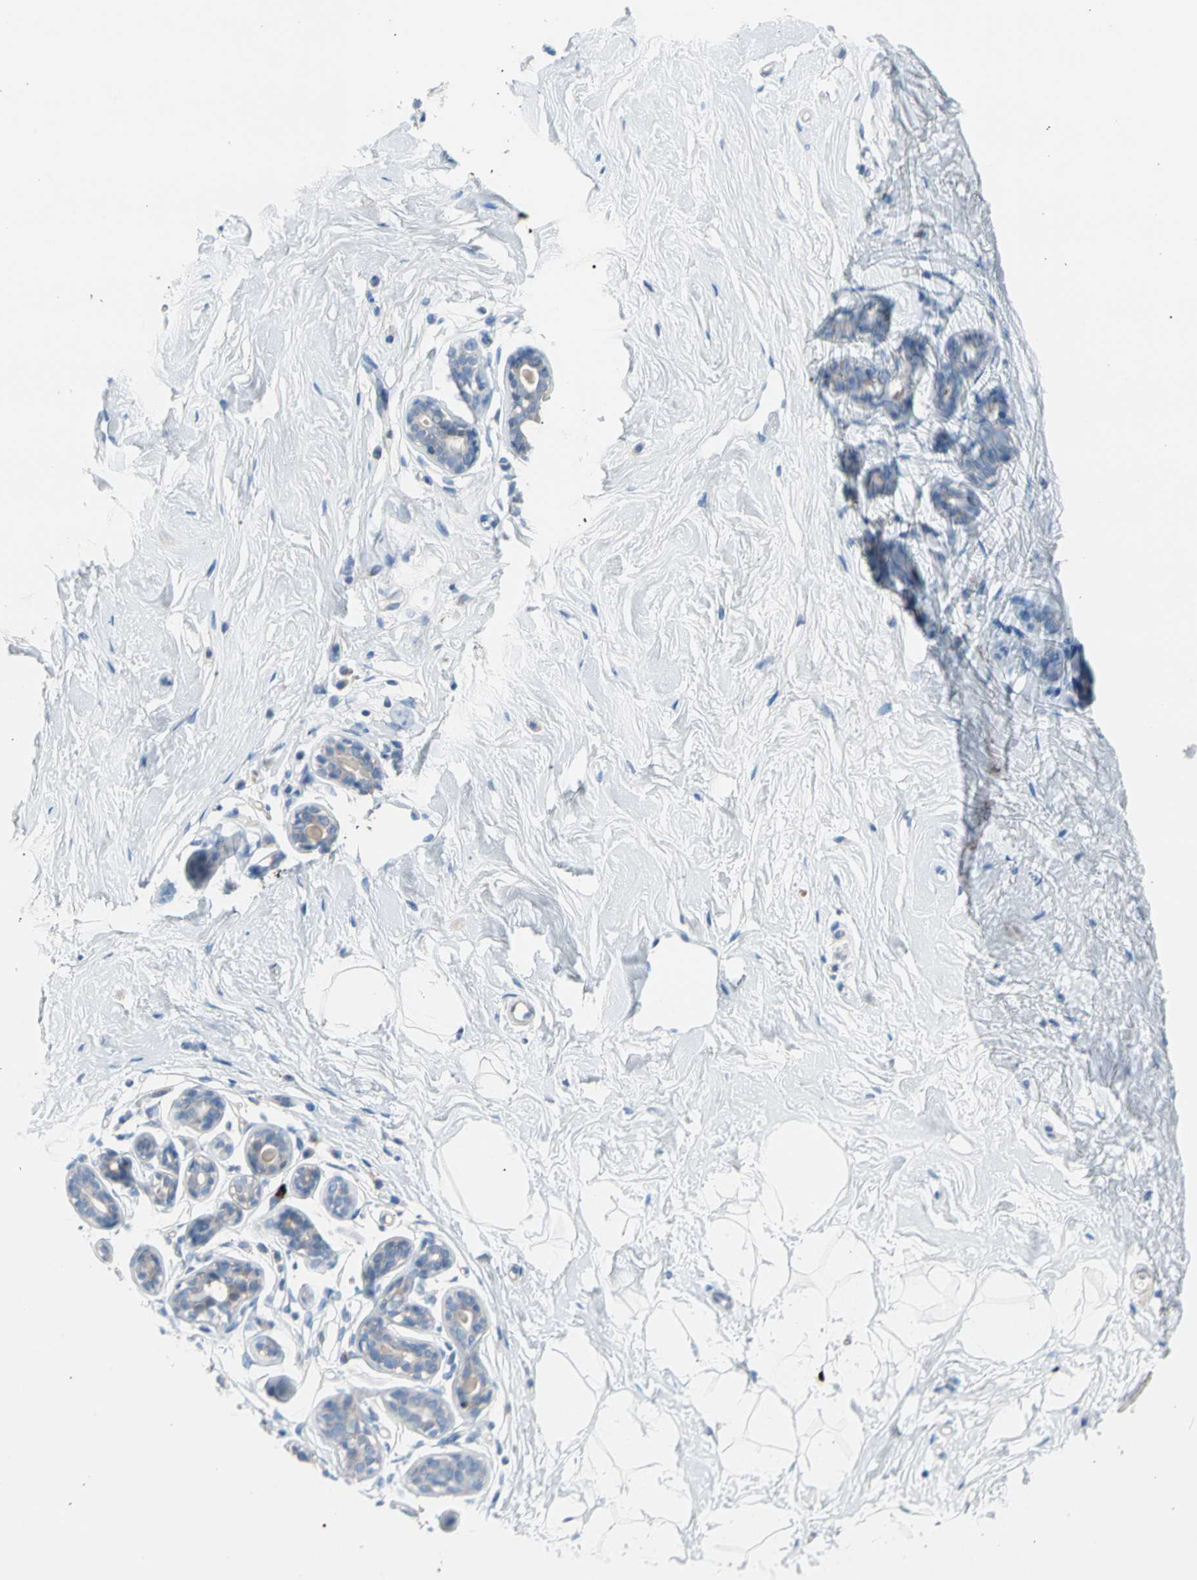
{"staining": {"intensity": "negative", "quantity": "none", "location": "none"}, "tissue": "breast", "cell_type": "Adipocytes", "image_type": "normal", "snomed": [{"axis": "morphology", "description": "Normal tissue, NOS"}, {"axis": "topography", "description": "Breast"}], "caption": "Protein analysis of unremarkable breast displays no significant staining in adipocytes.", "gene": "CASQ1", "patient": {"sex": "female", "age": 23}}